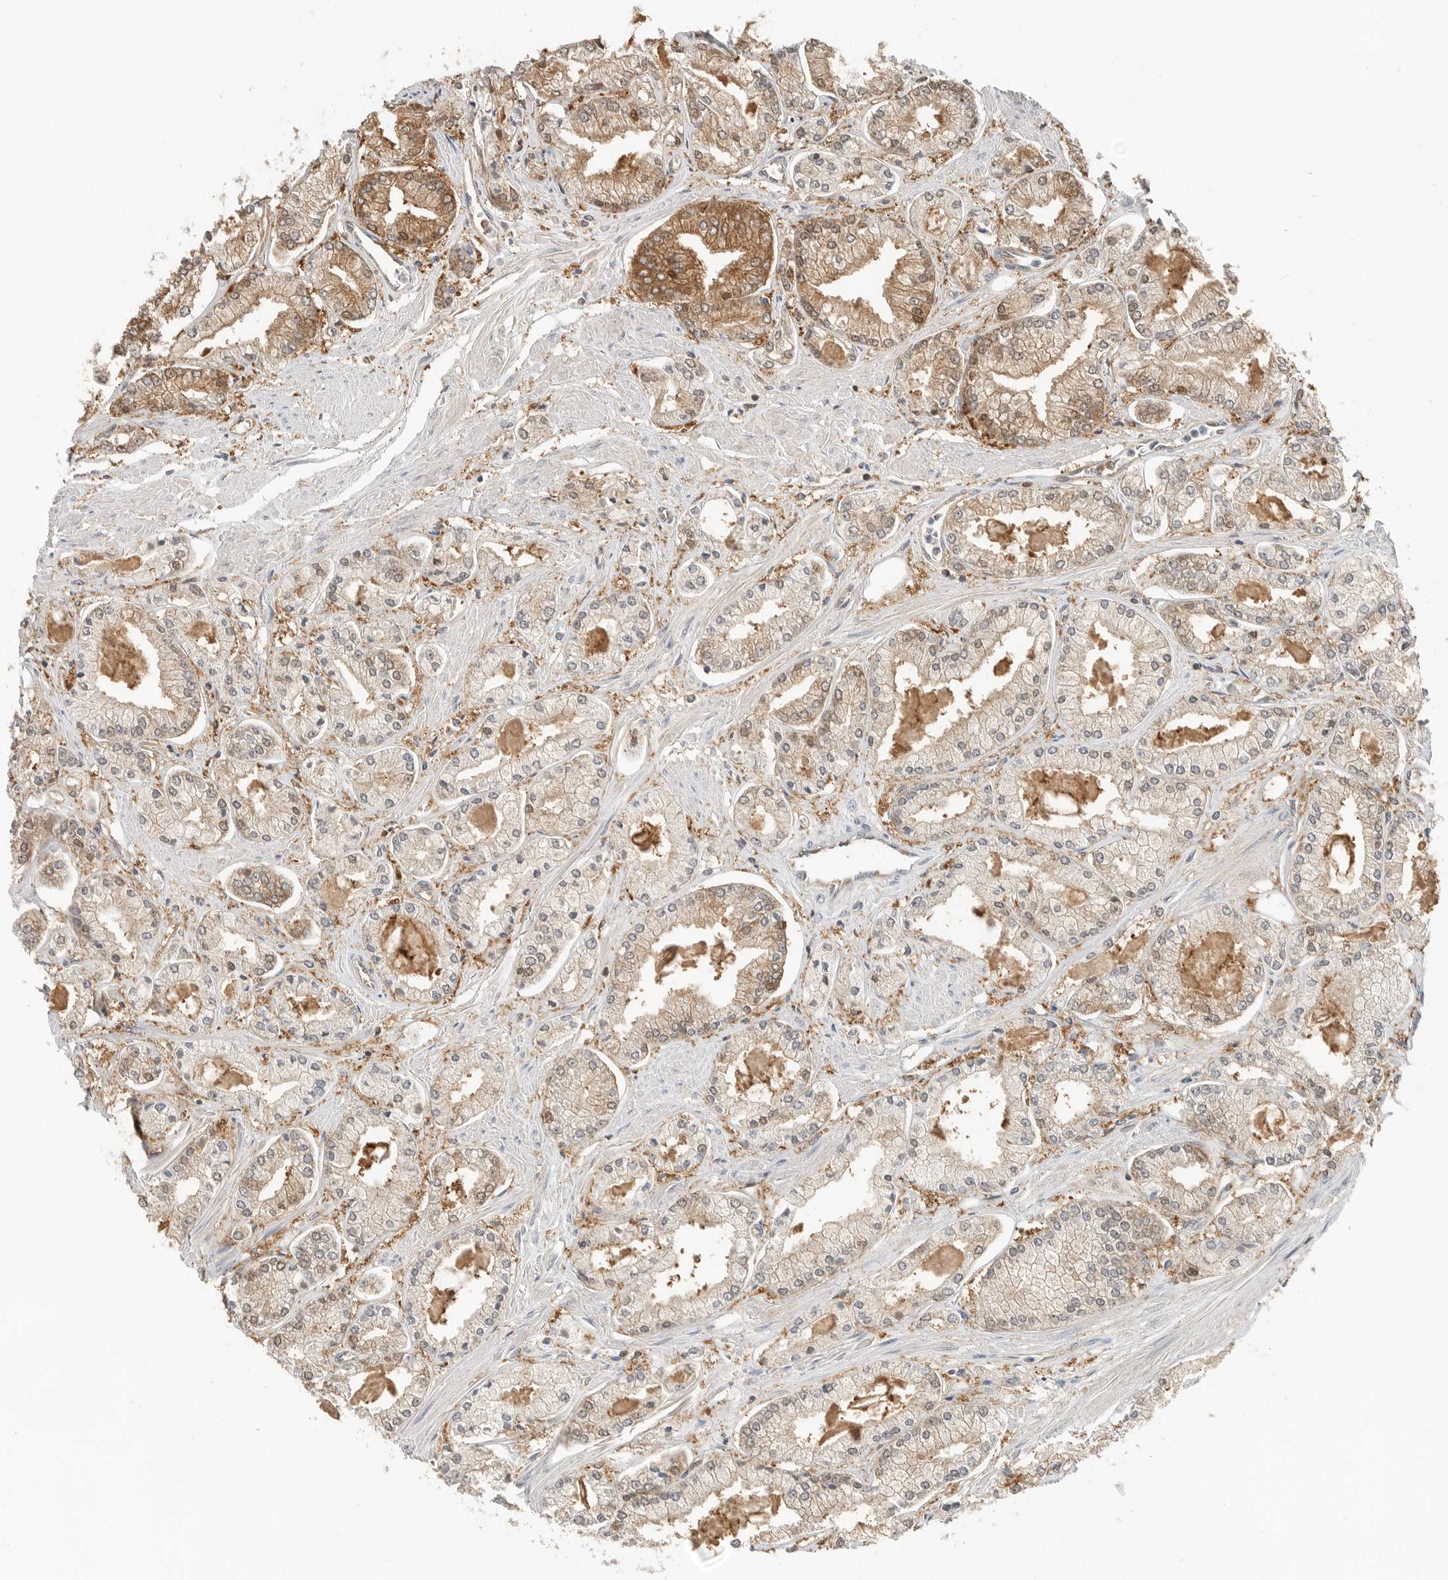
{"staining": {"intensity": "moderate", "quantity": "<25%", "location": "cytoplasmic/membranous"}, "tissue": "prostate cancer", "cell_type": "Tumor cells", "image_type": "cancer", "snomed": [{"axis": "morphology", "description": "Adenocarcinoma, Low grade"}, {"axis": "topography", "description": "Prostate"}], "caption": "Human prostate adenocarcinoma (low-grade) stained for a protein (brown) demonstrates moderate cytoplasmic/membranous positive expression in about <25% of tumor cells.", "gene": "XPNPEP1", "patient": {"sex": "male", "age": 52}}